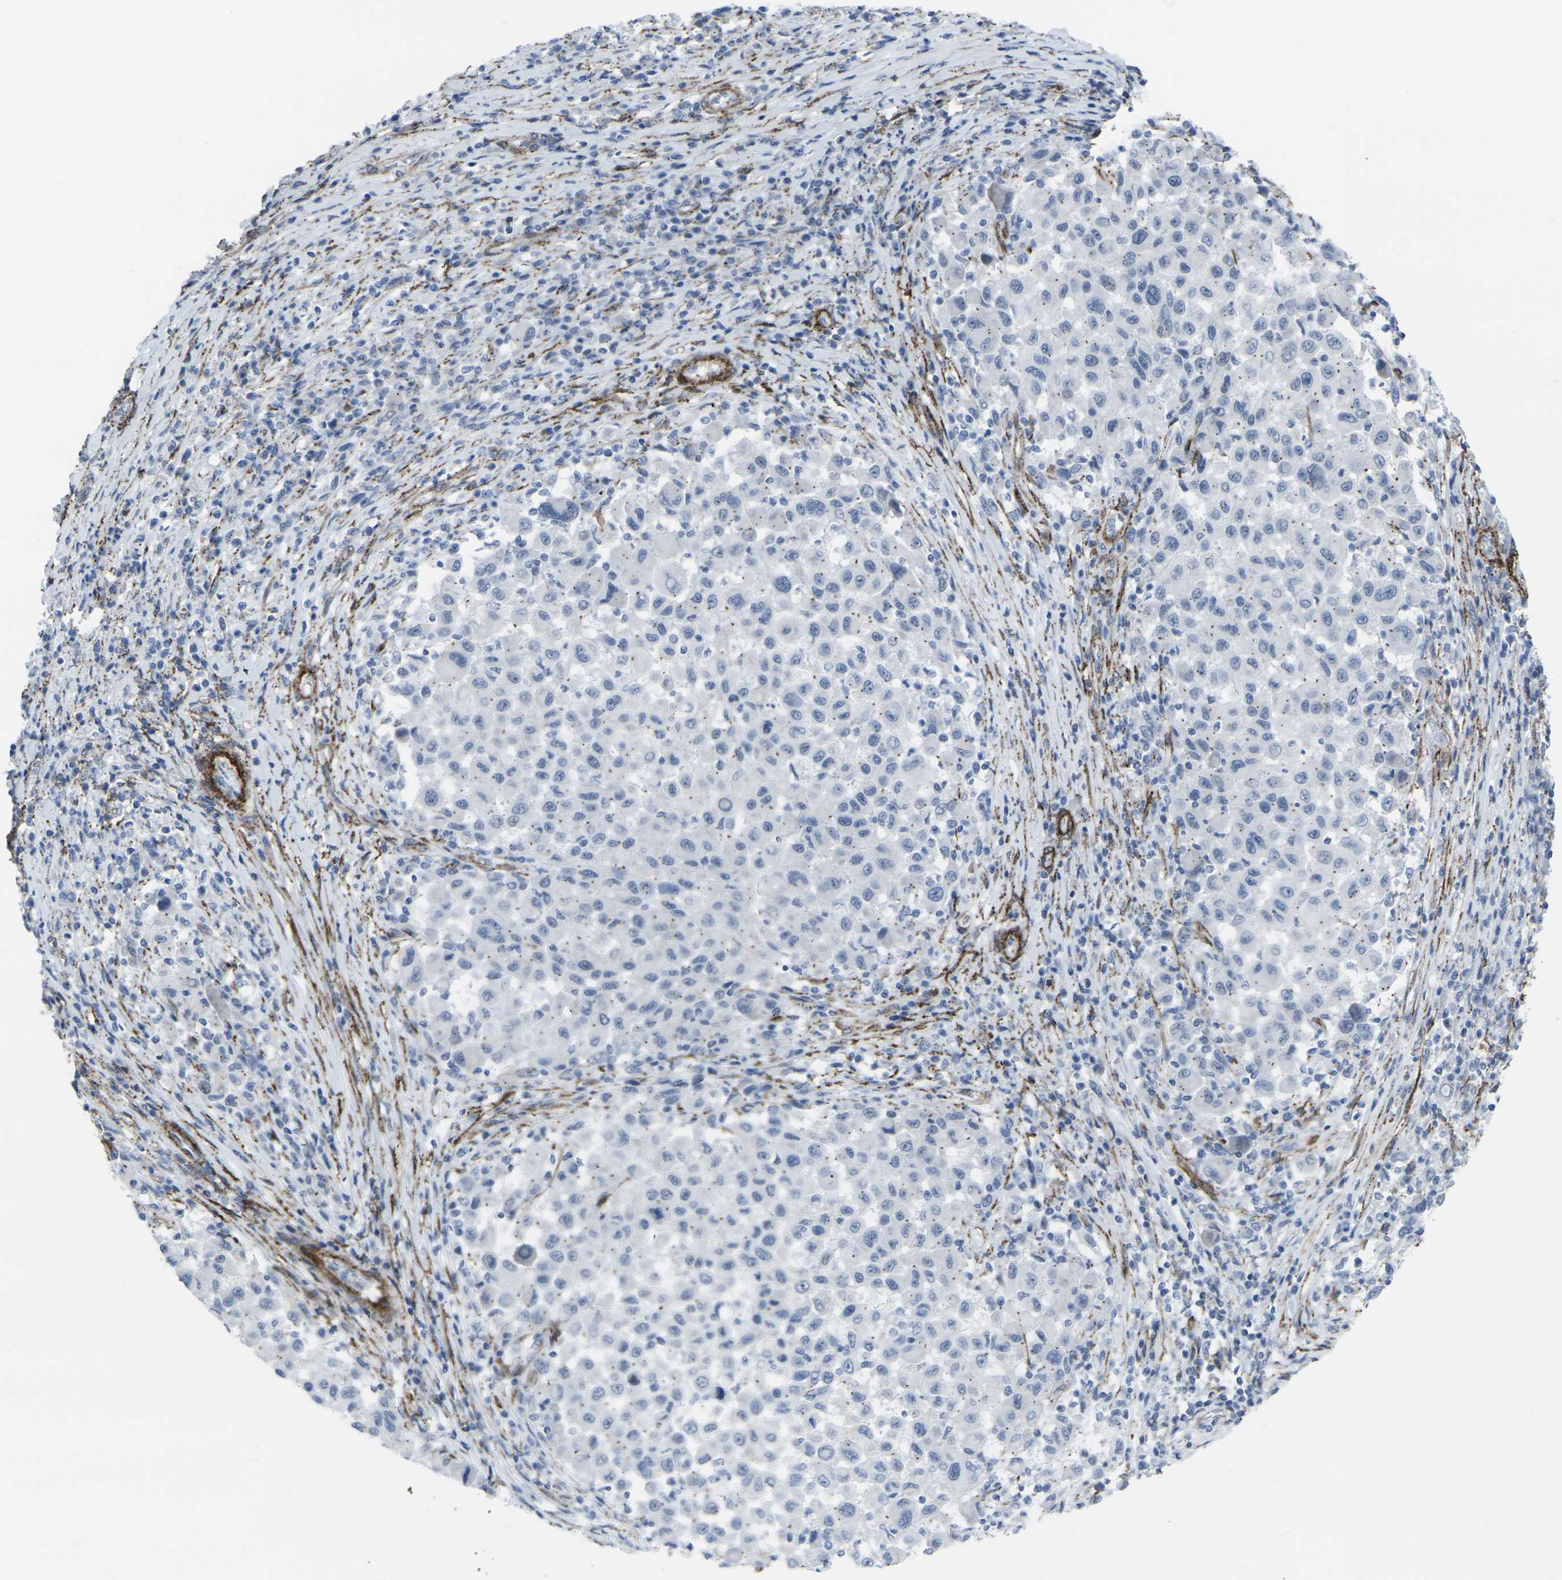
{"staining": {"intensity": "negative", "quantity": "none", "location": "none"}, "tissue": "melanoma", "cell_type": "Tumor cells", "image_type": "cancer", "snomed": [{"axis": "morphology", "description": "Malignant melanoma, Metastatic site"}, {"axis": "topography", "description": "Lymph node"}], "caption": "There is no significant expression in tumor cells of melanoma.", "gene": "CDH11", "patient": {"sex": "male", "age": 61}}